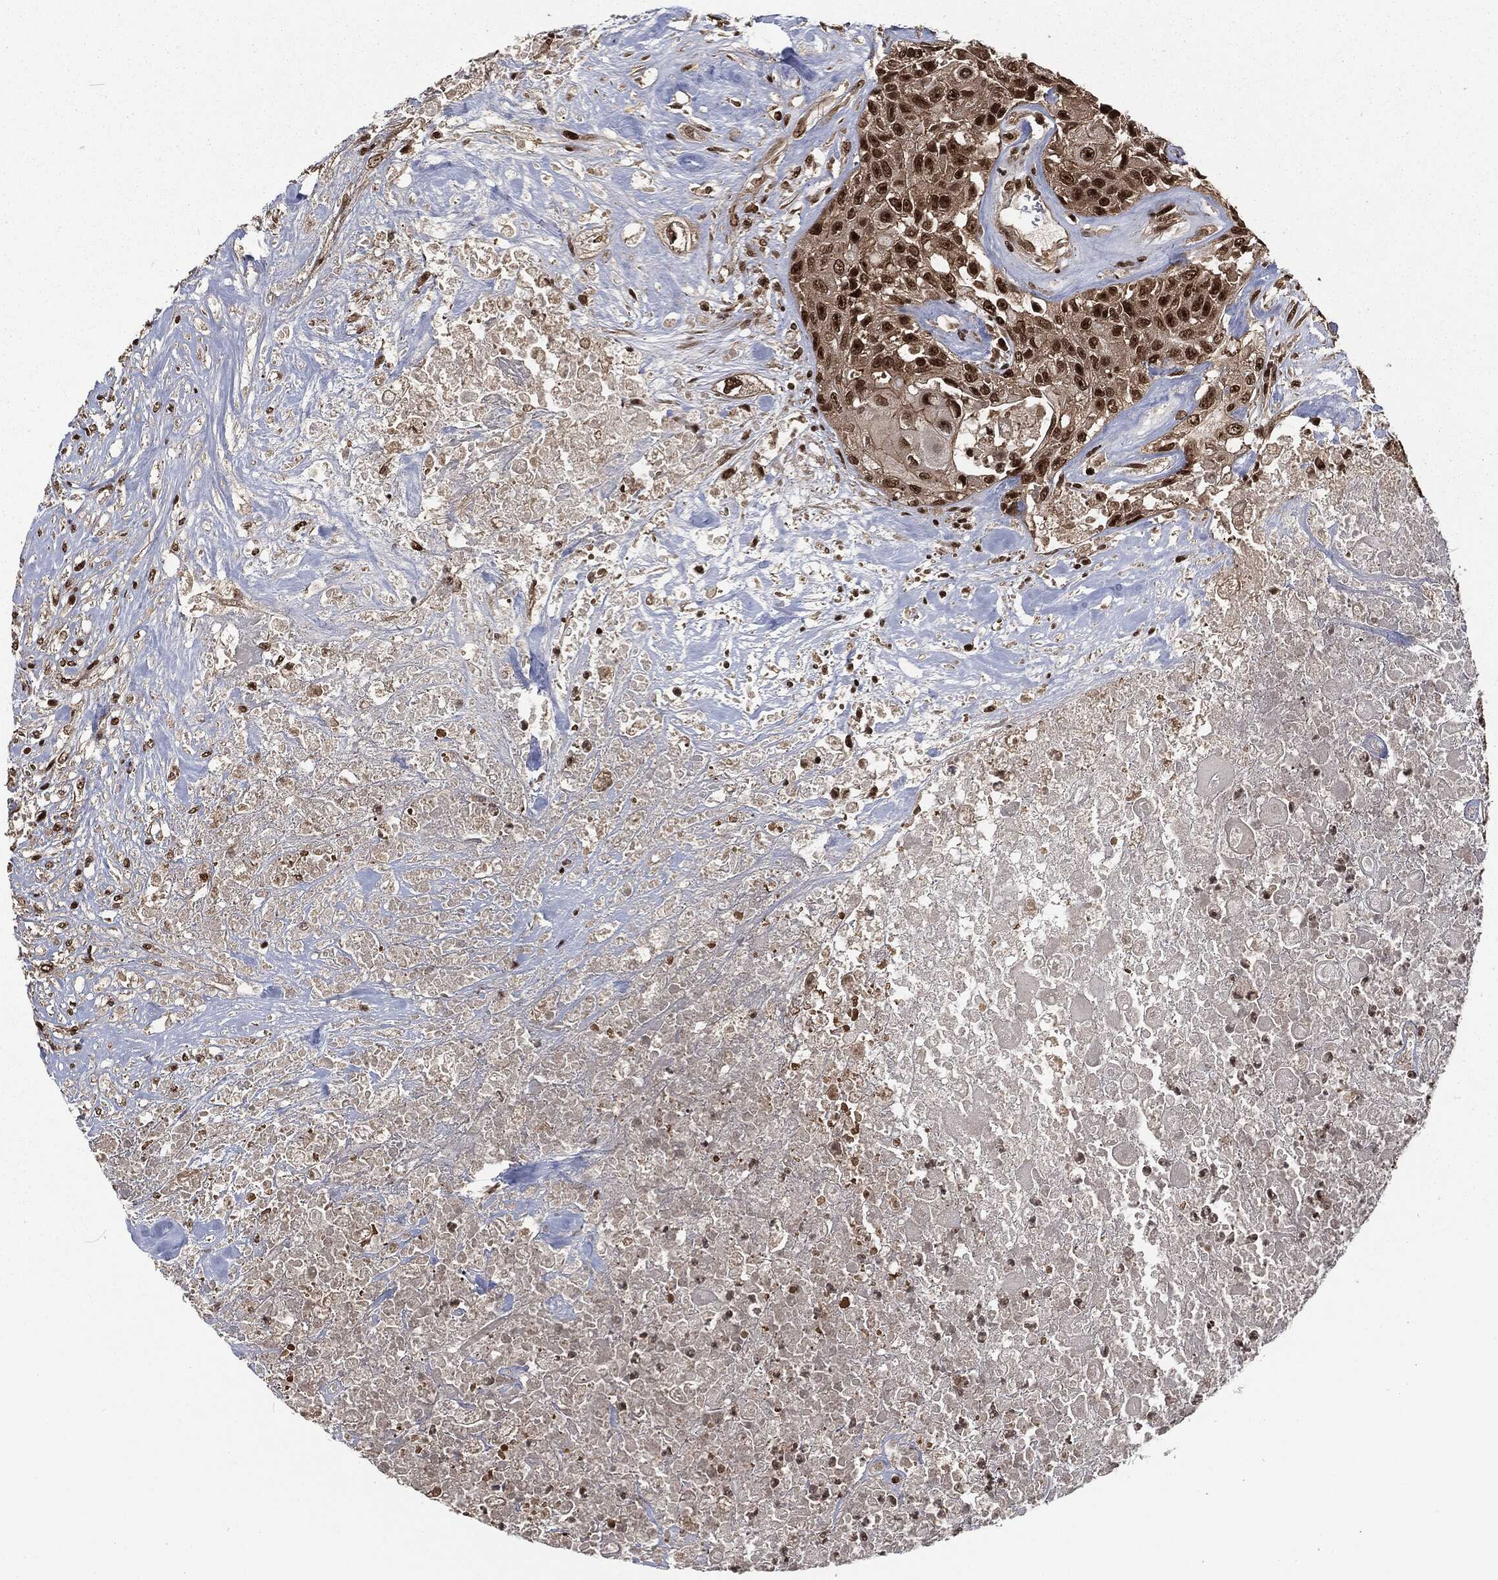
{"staining": {"intensity": "strong", "quantity": "25%-75%", "location": "nuclear"}, "tissue": "urothelial cancer", "cell_type": "Tumor cells", "image_type": "cancer", "snomed": [{"axis": "morphology", "description": "Urothelial carcinoma, High grade"}, {"axis": "topography", "description": "Urinary bladder"}], "caption": "Protein staining by immunohistochemistry demonstrates strong nuclear staining in approximately 25%-75% of tumor cells in urothelial cancer.", "gene": "NGRN", "patient": {"sex": "female", "age": 56}}